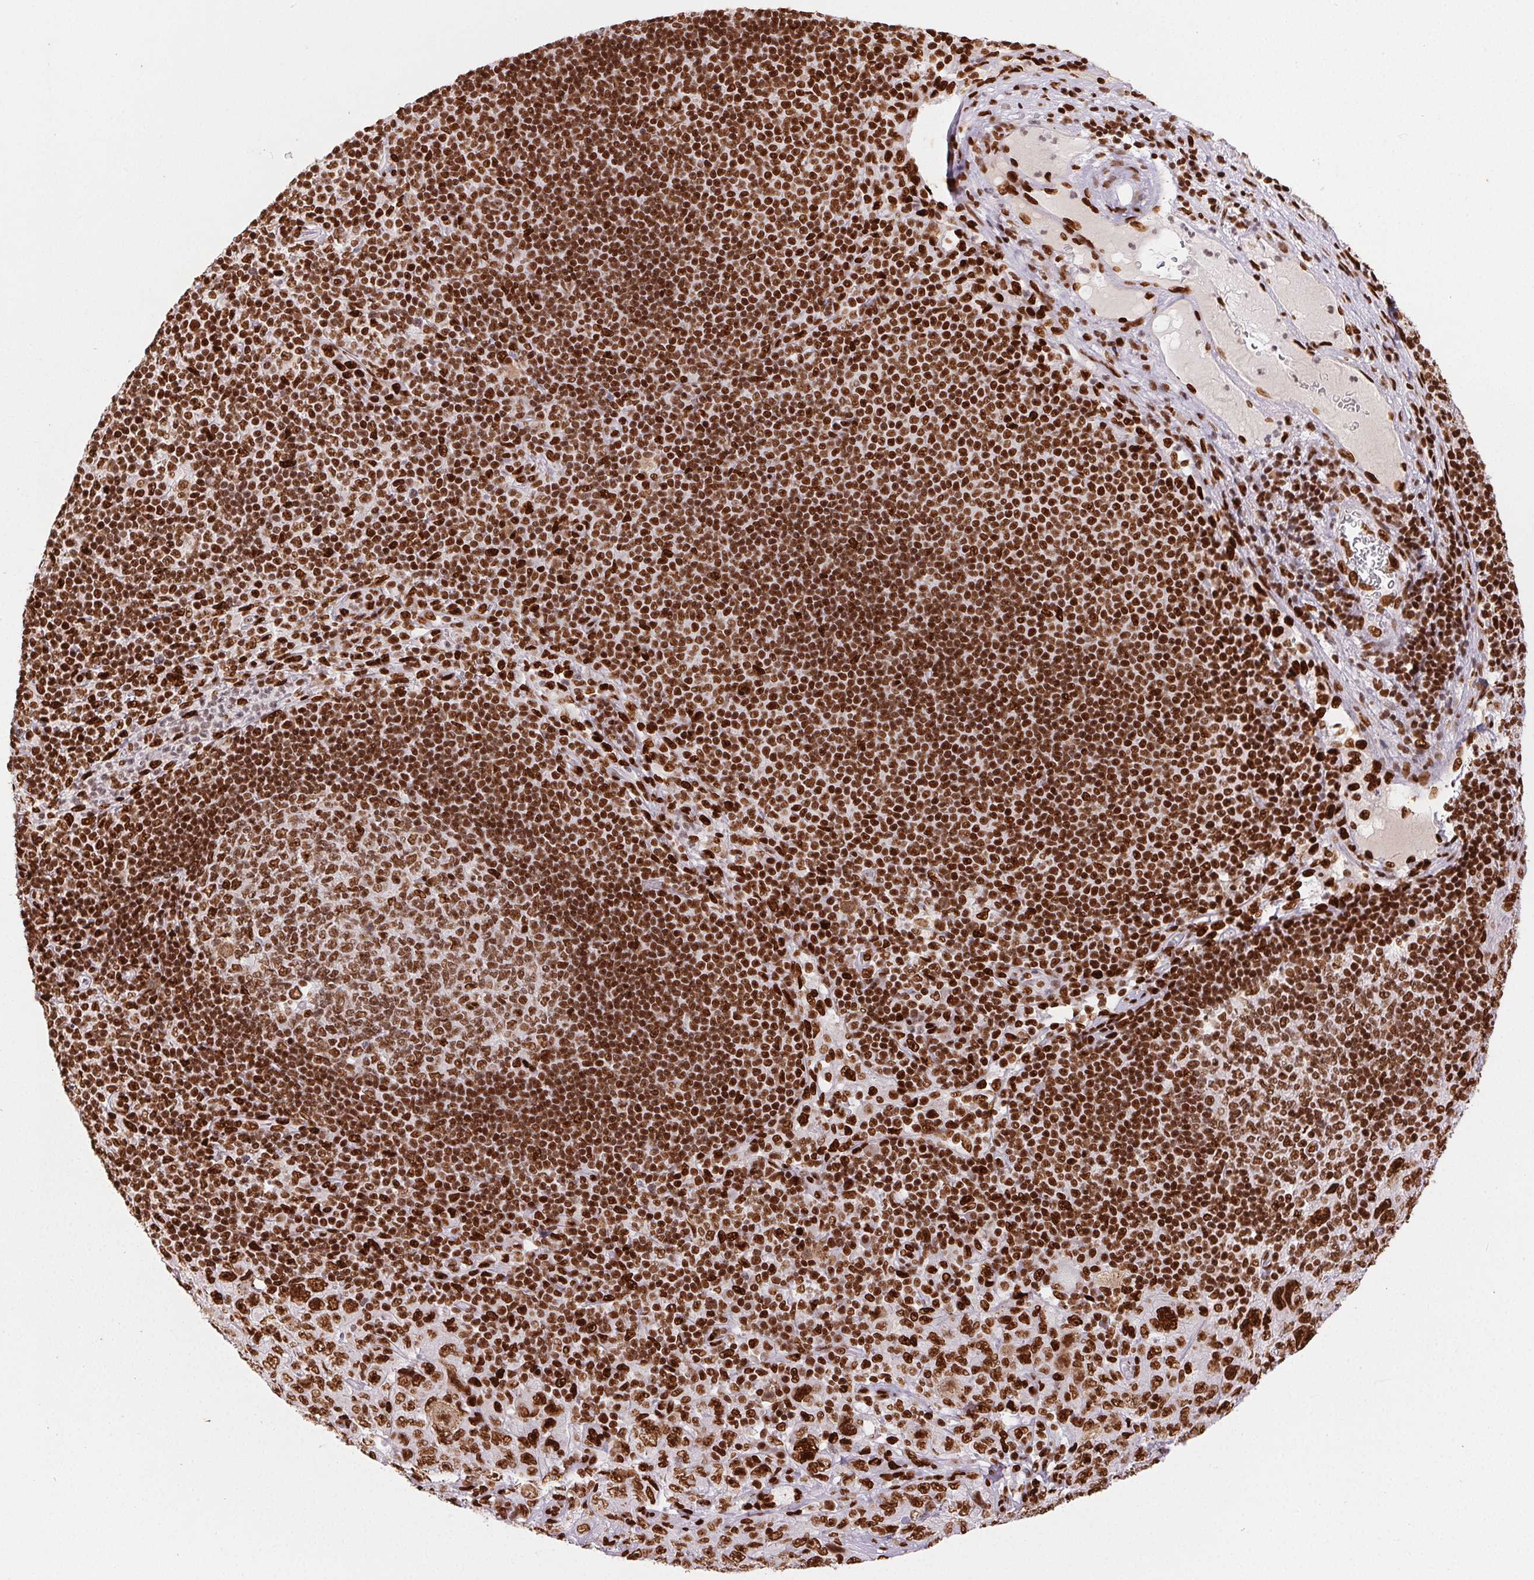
{"staining": {"intensity": "strong", "quantity": ">75%", "location": "nuclear"}, "tissue": "pancreatic cancer", "cell_type": "Tumor cells", "image_type": "cancer", "snomed": [{"axis": "morphology", "description": "Adenocarcinoma, NOS"}, {"axis": "topography", "description": "Pancreas"}], "caption": "An image showing strong nuclear expression in approximately >75% of tumor cells in adenocarcinoma (pancreatic), as visualized by brown immunohistochemical staining.", "gene": "ZNF80", "patient": {"sex": "male", "age": 68}}